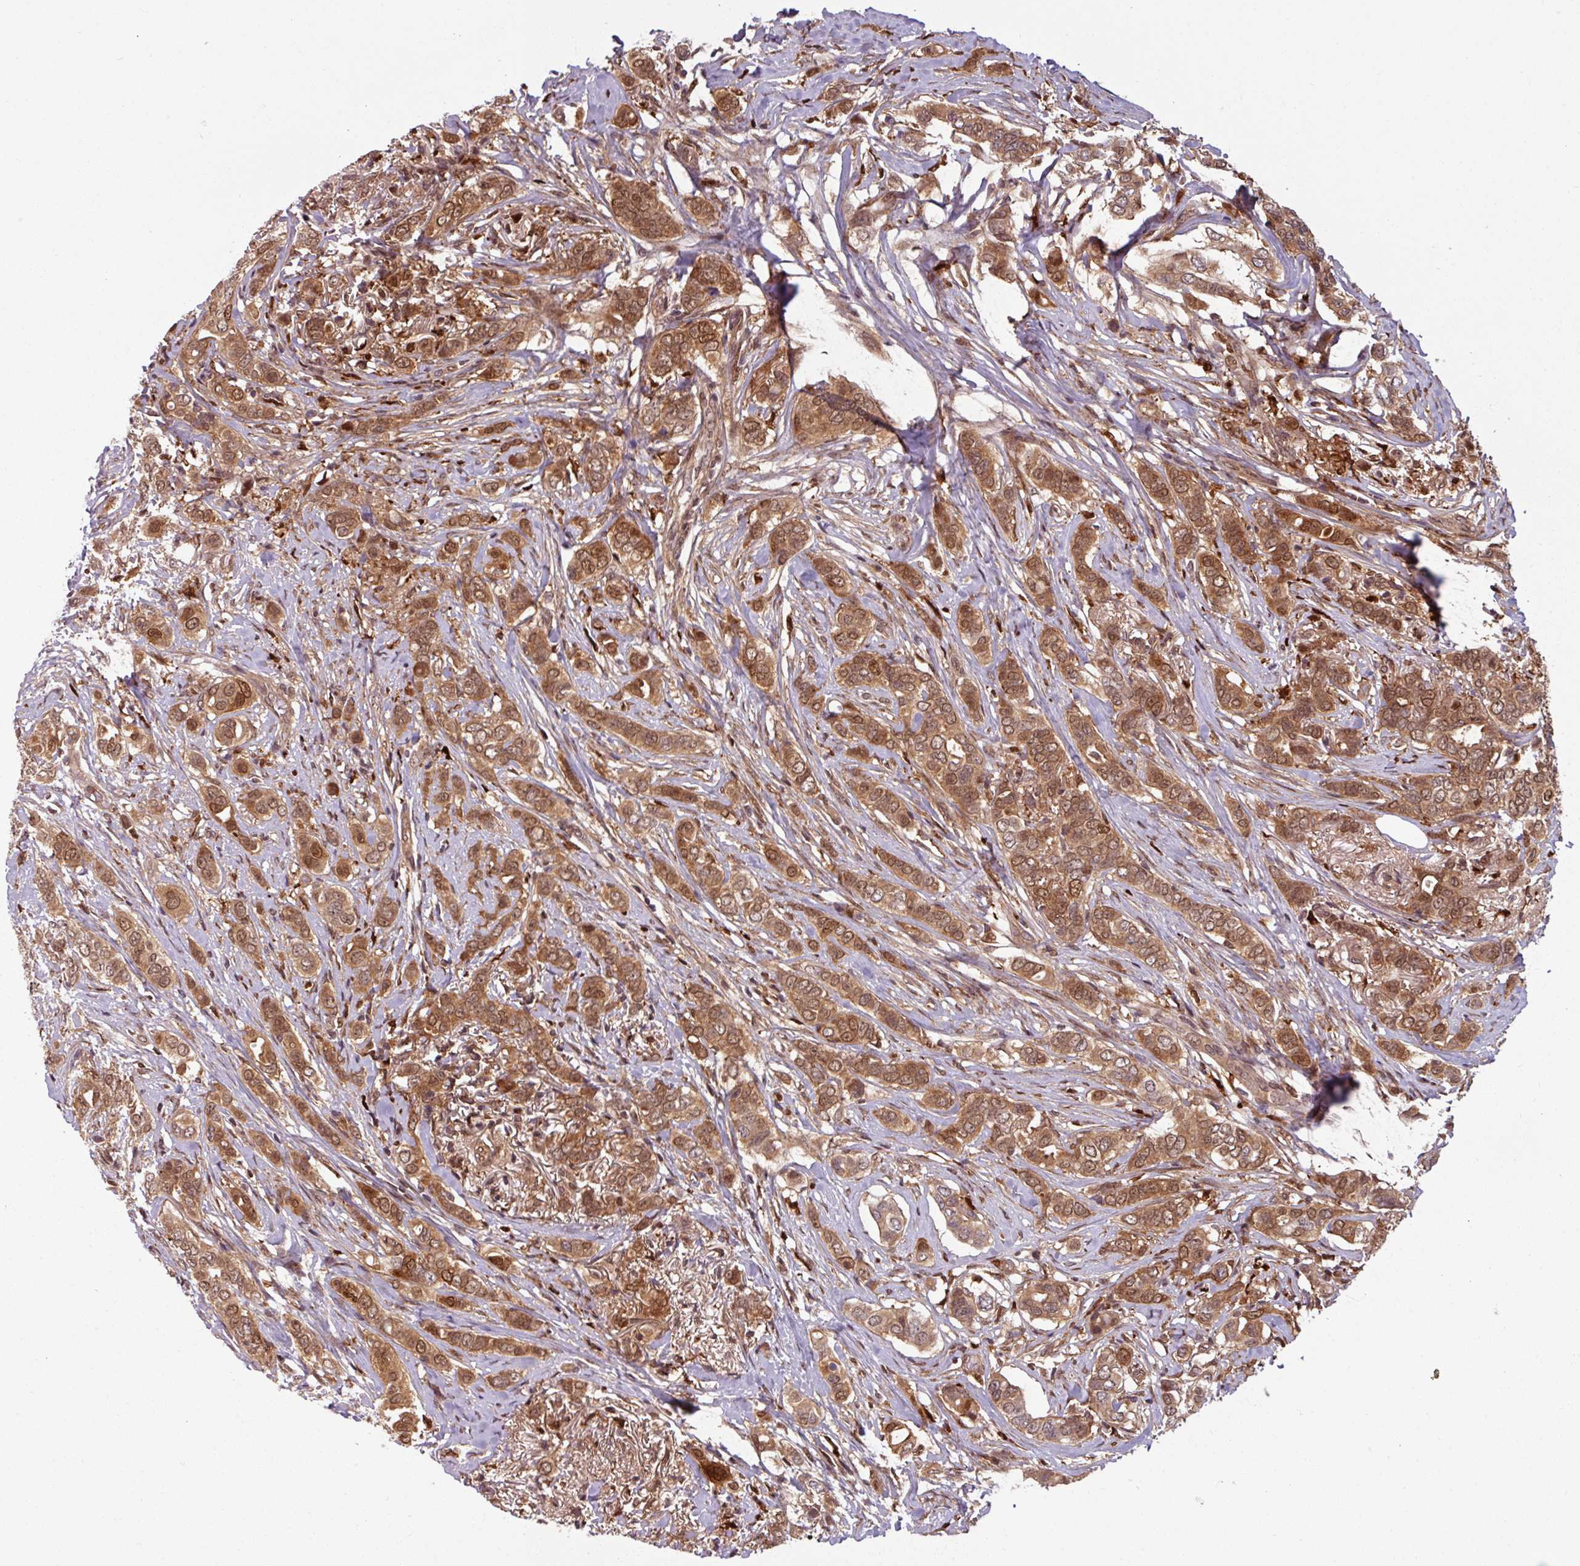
{"staining": {"intensity": "moderate", "quantity": ">75%", "location": "cytoplasmic/membranous,nuclear"}, "tissue": "breast cancer", "cell_type": "Tumor cells", "image_type": "cancer", "snomed": [{"axis": "morphology", "description": "Lobular carcinoma"}, {"axis": "topography", "description": "Breast"}], "caption": "Breast cancer (lobular carcinoma) stained with DAB IHC reveals medium levels of moderate cytoplasmic/membranous and nuclear staining in about >75% of tumor cells.", "gene": "KCTD11", "patient": {"sex": "female", "age": 51}}